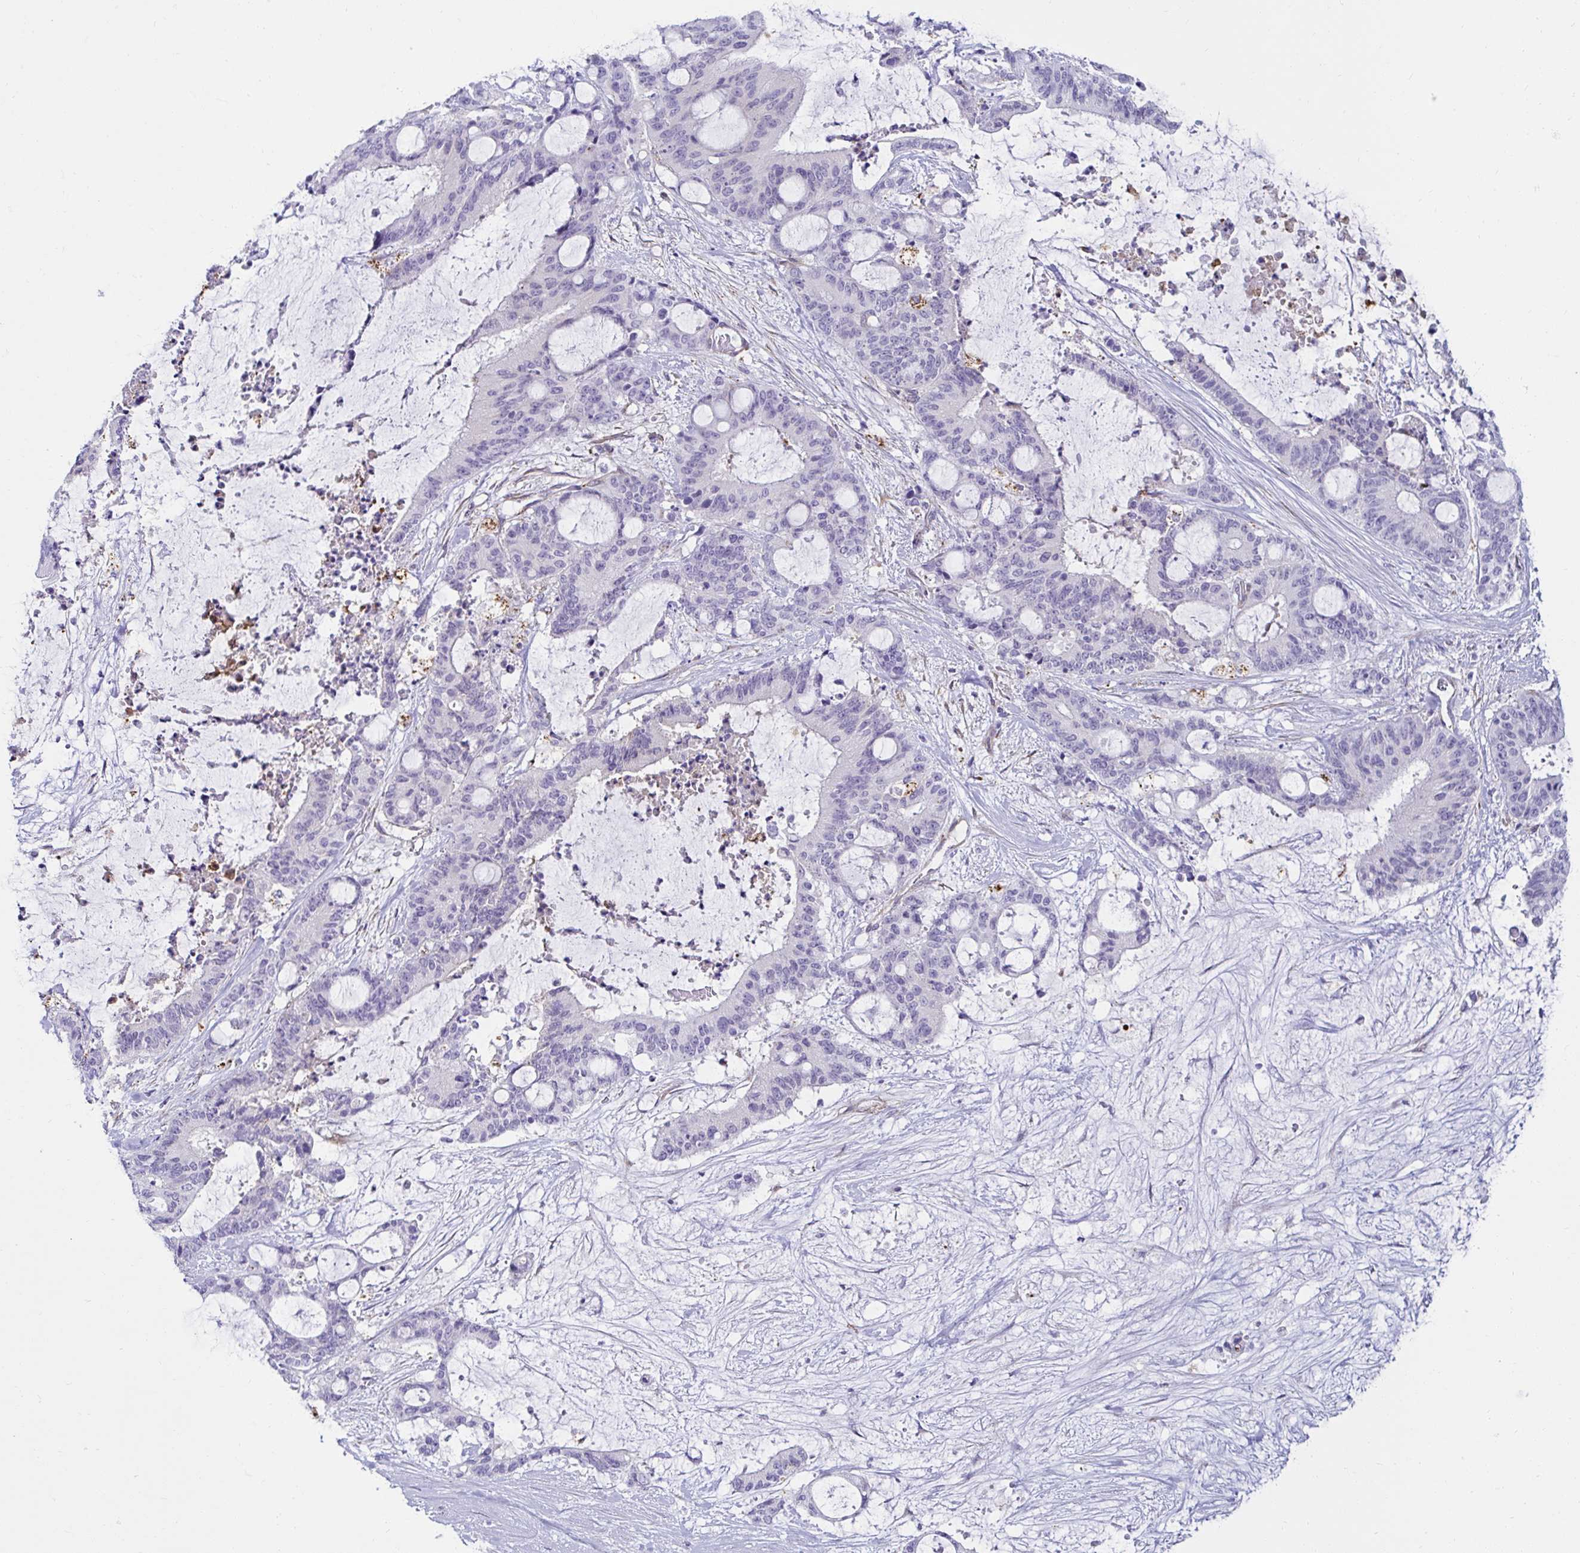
{"staining": {"intensity": "negative", "quantity": "none", "location": "none"}, "tissue": "renal cancer", "cell_type": "Tumor cells", "image_type": "cancer", "snomed": [{"axis": "morphology", "description": "Adenocarcinoma, NOS"}, {"axis": "topography", "description": "Kidney"}], "caption": "A photomicrograph of human renal cancer is negative for staining in tumor cells.", "gene": "ANKRD62", "patient": {"sex": "female", "age": 74}}